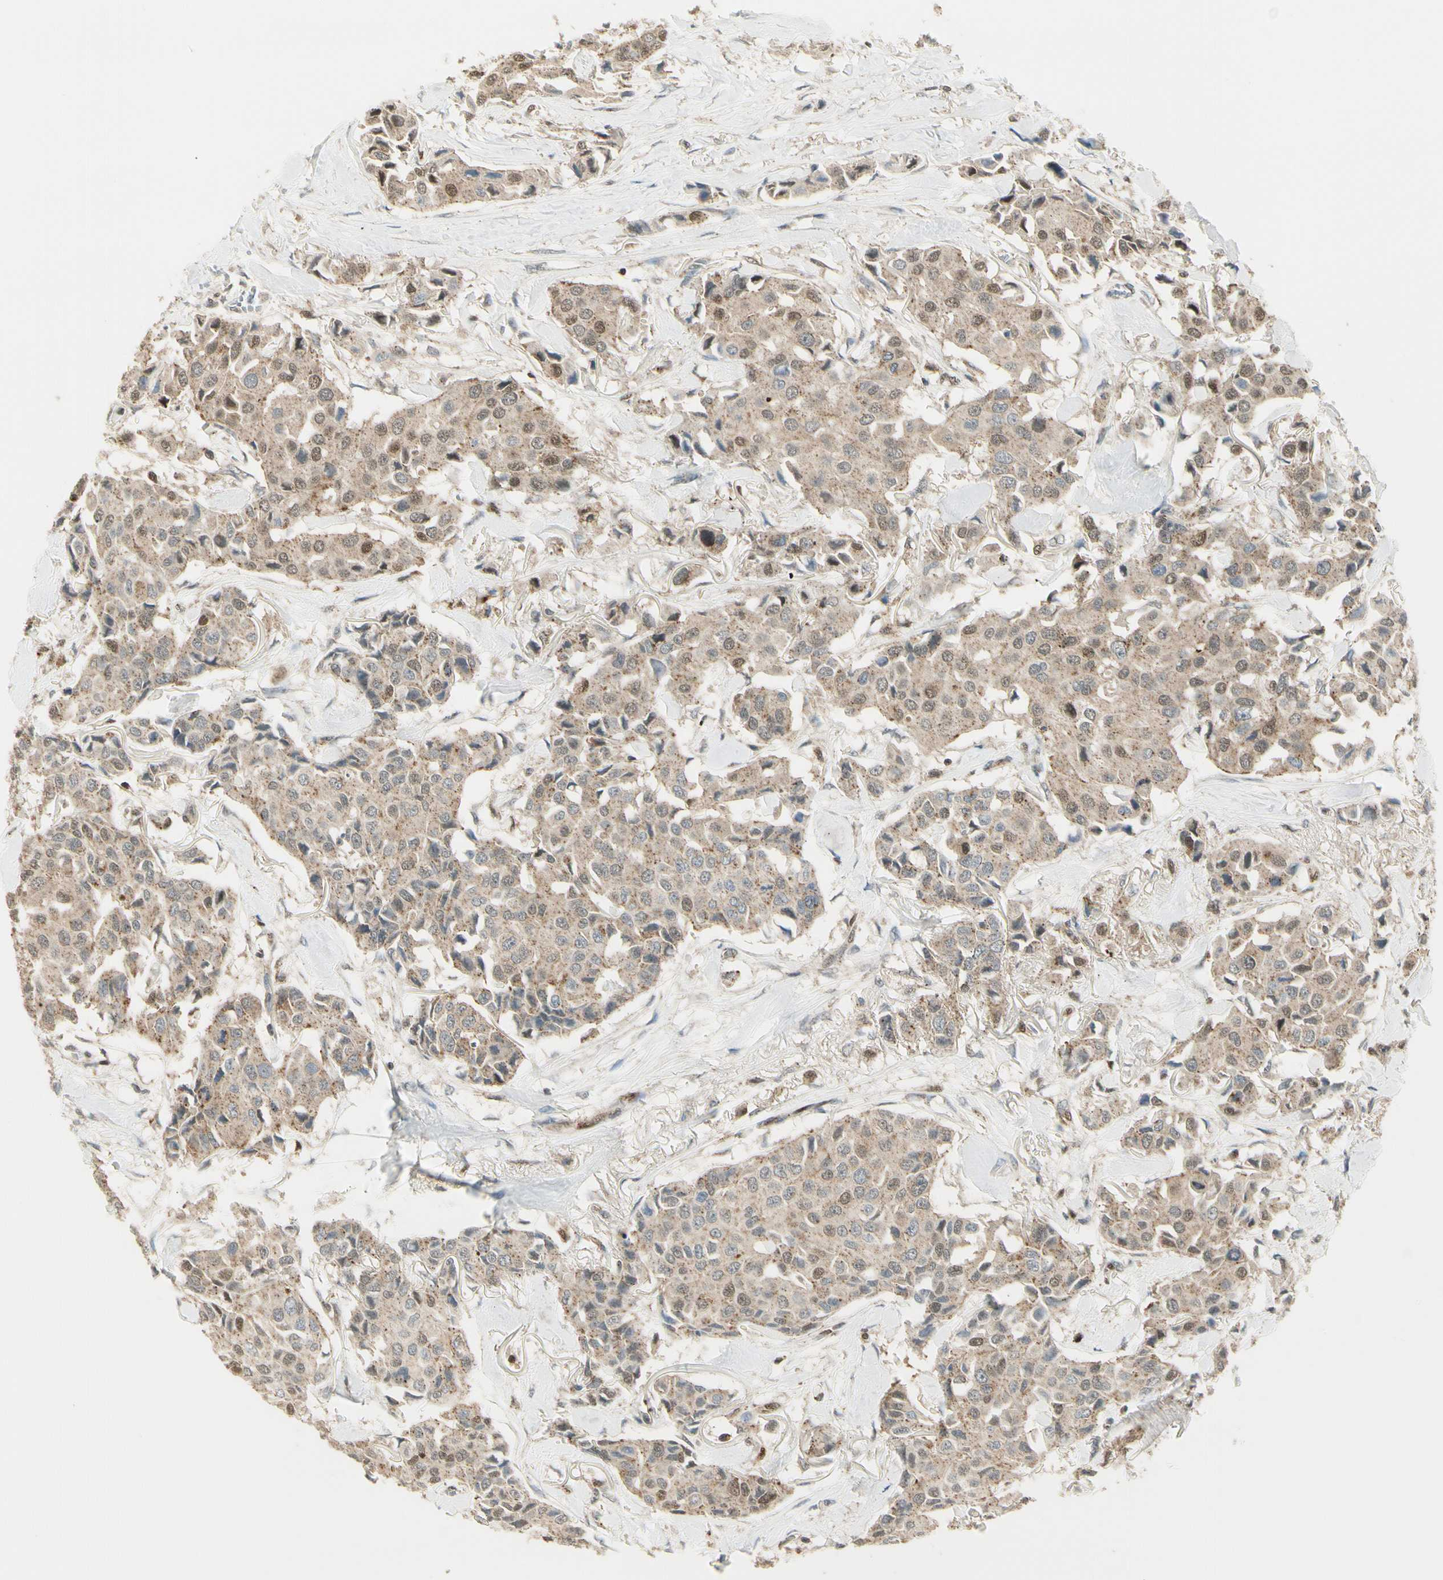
{"staining": {"intensity": "weak", "quantity": ">75%", "location": "cytoplasmic/membranous,nuclear"}, "tissue": "breast cancer", "cell_type": "Tumor cells", "image_type": "cancer", "snomed": [{"axis": "morphology", "description": "Duct carcinoma"}, {"axis": "topography", "description": "Breast"}], "caption": "Protein analysis of breast cancer (infiltrating ductal carcinoma) tissue demonstrates weak cytoplasmic/membranous and nuclear staining in about >75% of tumor cells.", "gene": "LTA4H", "patient": {"sex": "female", "age": 80}}